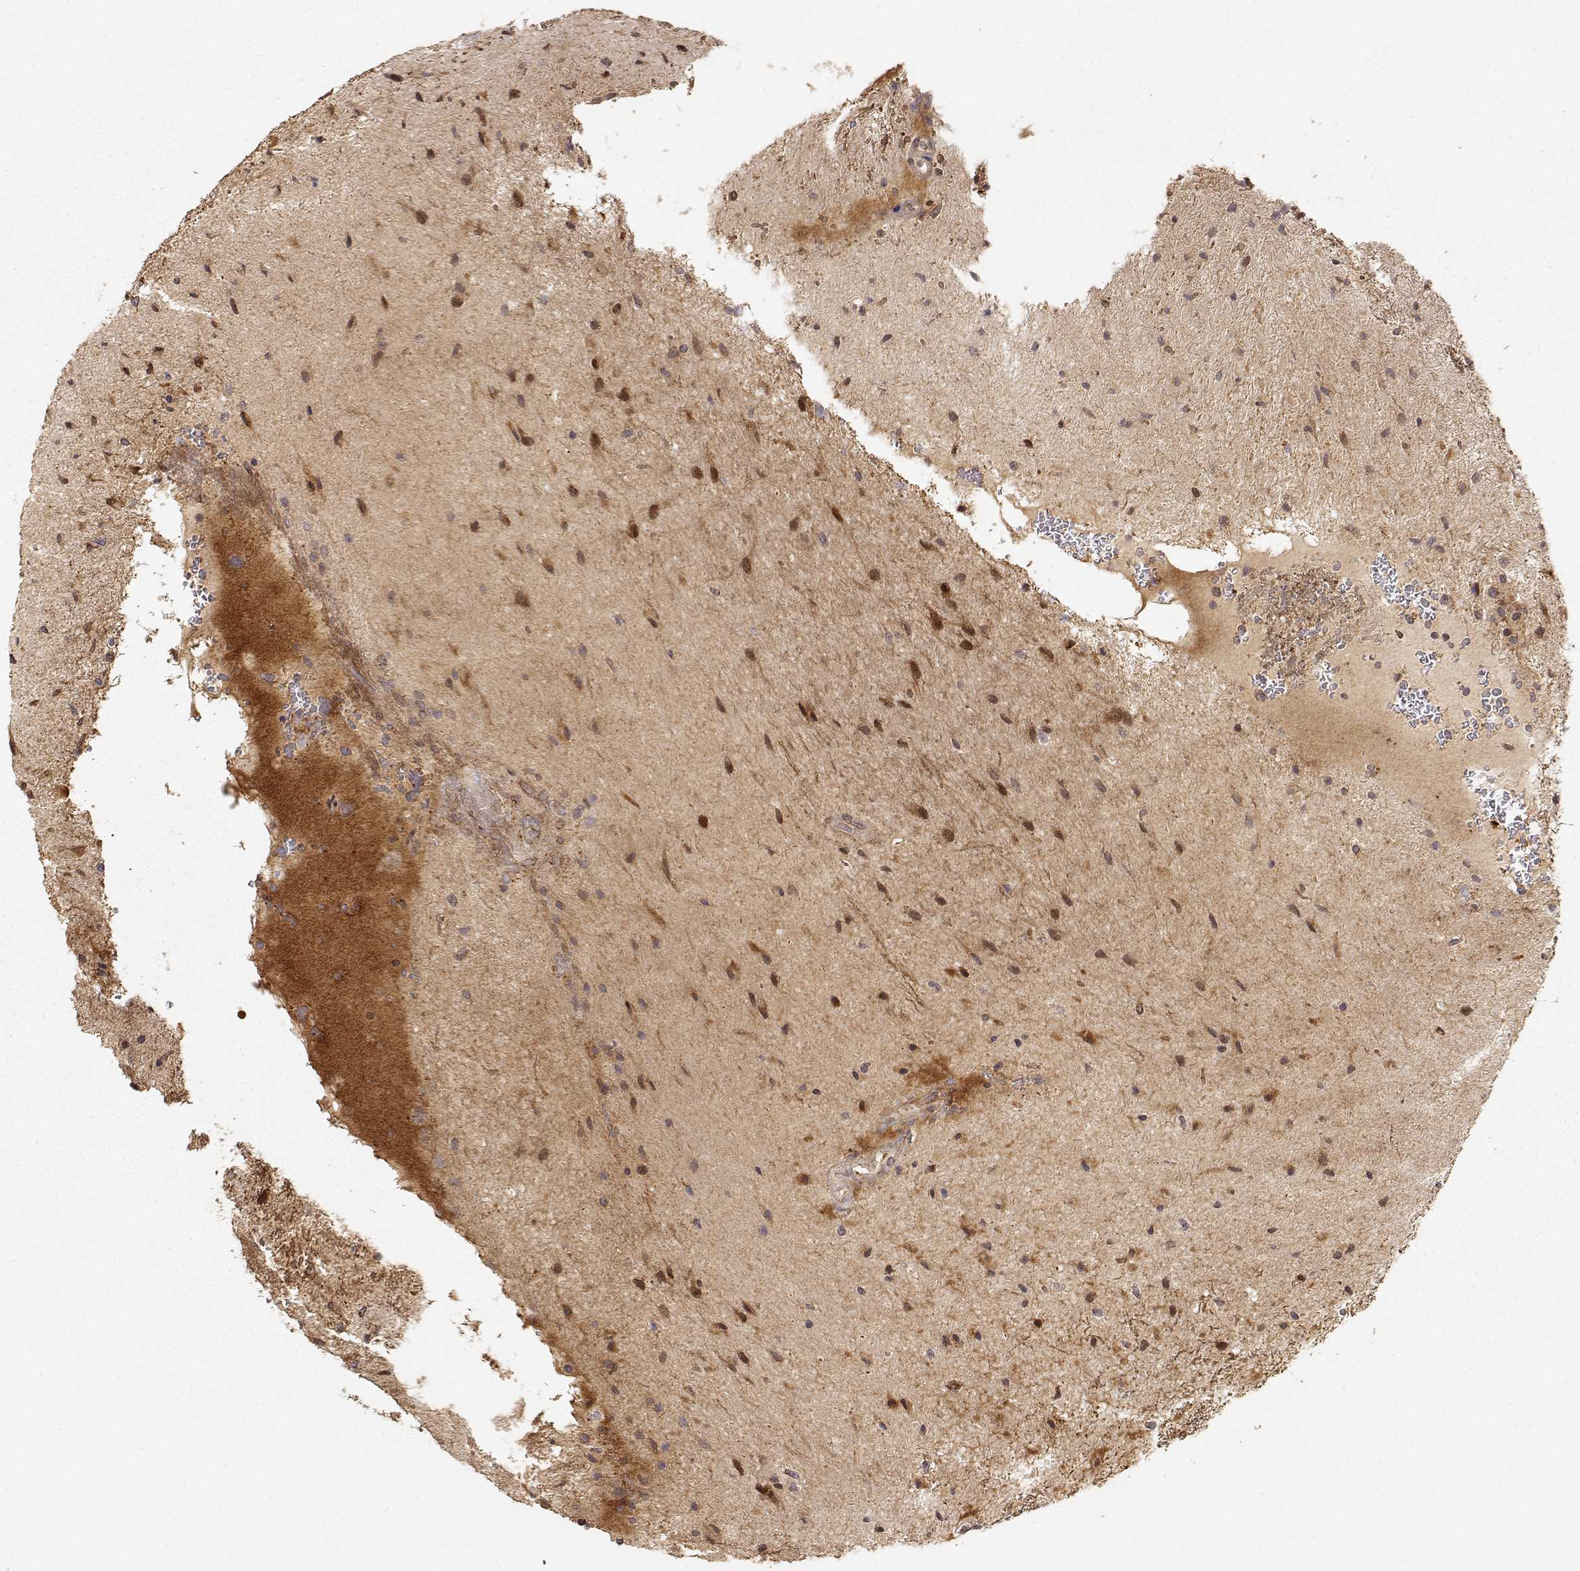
{"staining": {"intensity": "moderate", "quantity": "25%-75%", "location": "cytoplasmic/membranous"}, "tissue": "glioma", "cell_type": "Tumor cells", "image_type": "cancer", "snomed": [{"axis": "morphology", "description": "Glioma, malignant, Low grade"}, {"axis": "topography", "description": "Cerebellum"}], "caption": "Human glioma stained for a protein (brown) exhibits moderate cytoplasmic/membranous positive staining in about 25%-75% of tumor cells.", "gene": "PICK1", "patient": {"sex": "female", "age": 14}}